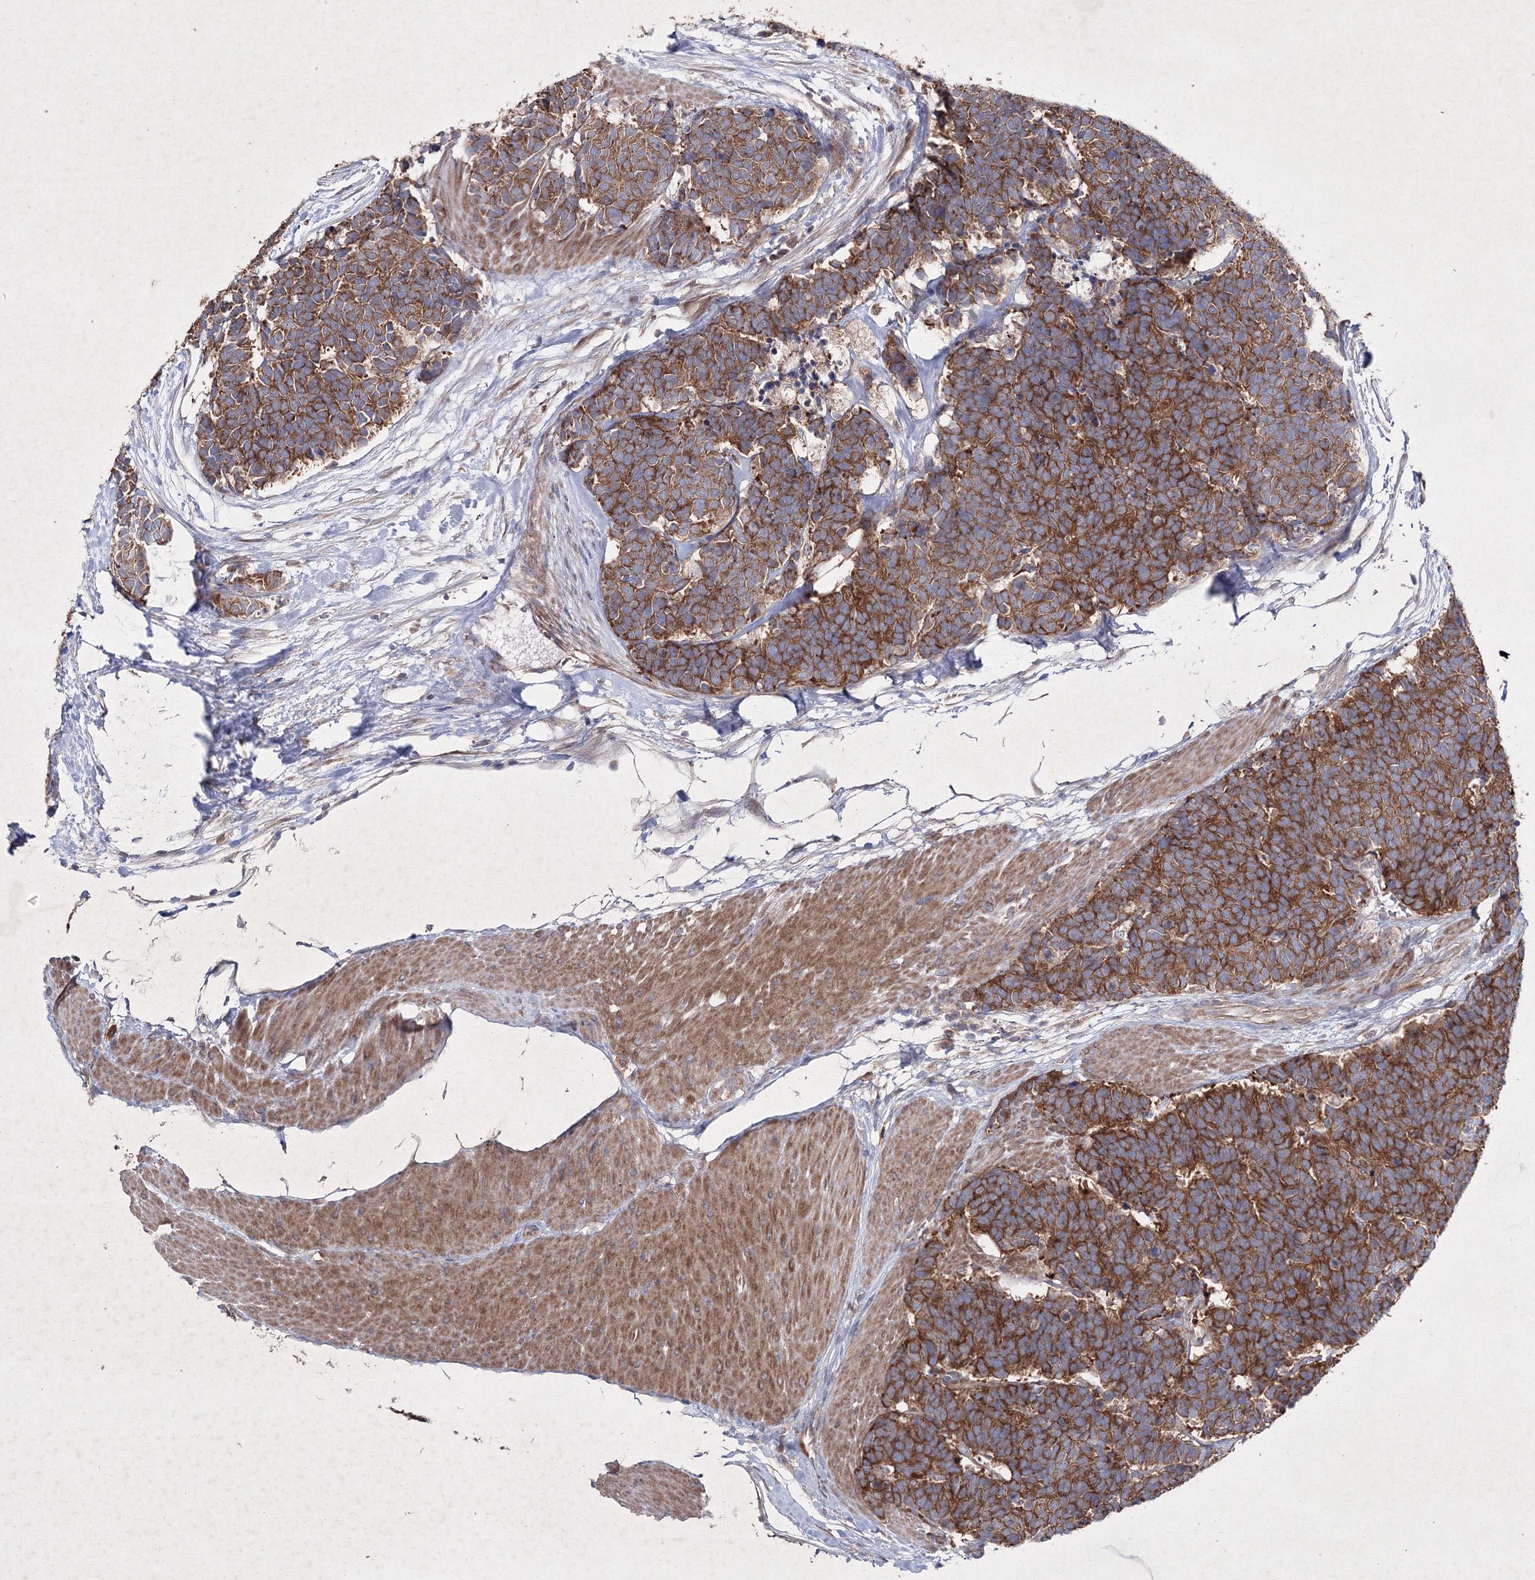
{"staining": {"intensity": "strong", "quantity": ">75%", "location": "cytoplasmic/membranous"}, "tissue": "carcinoid", "cell_type": "Tumor cells", "image_type": "cancer", "snomed": [{"axis": "morphology", "description": "Carcinoma, NOS"}, {"axis": "morphology", "description": "Carcinoid, malignant, NOS"}, {"axis": "topography", "description": "Urinary bladder"}], "caption": "Malignant carcinoid stained with immunohistochemistry (IHC) shows strong cytoplasmic/membranous positivity in about >75% of tumor cells. (DAB = brown stain, brightfield microscopy at high magnification).", "gene": "GFM1", "patient": {"sex": "male", "age": 57}}